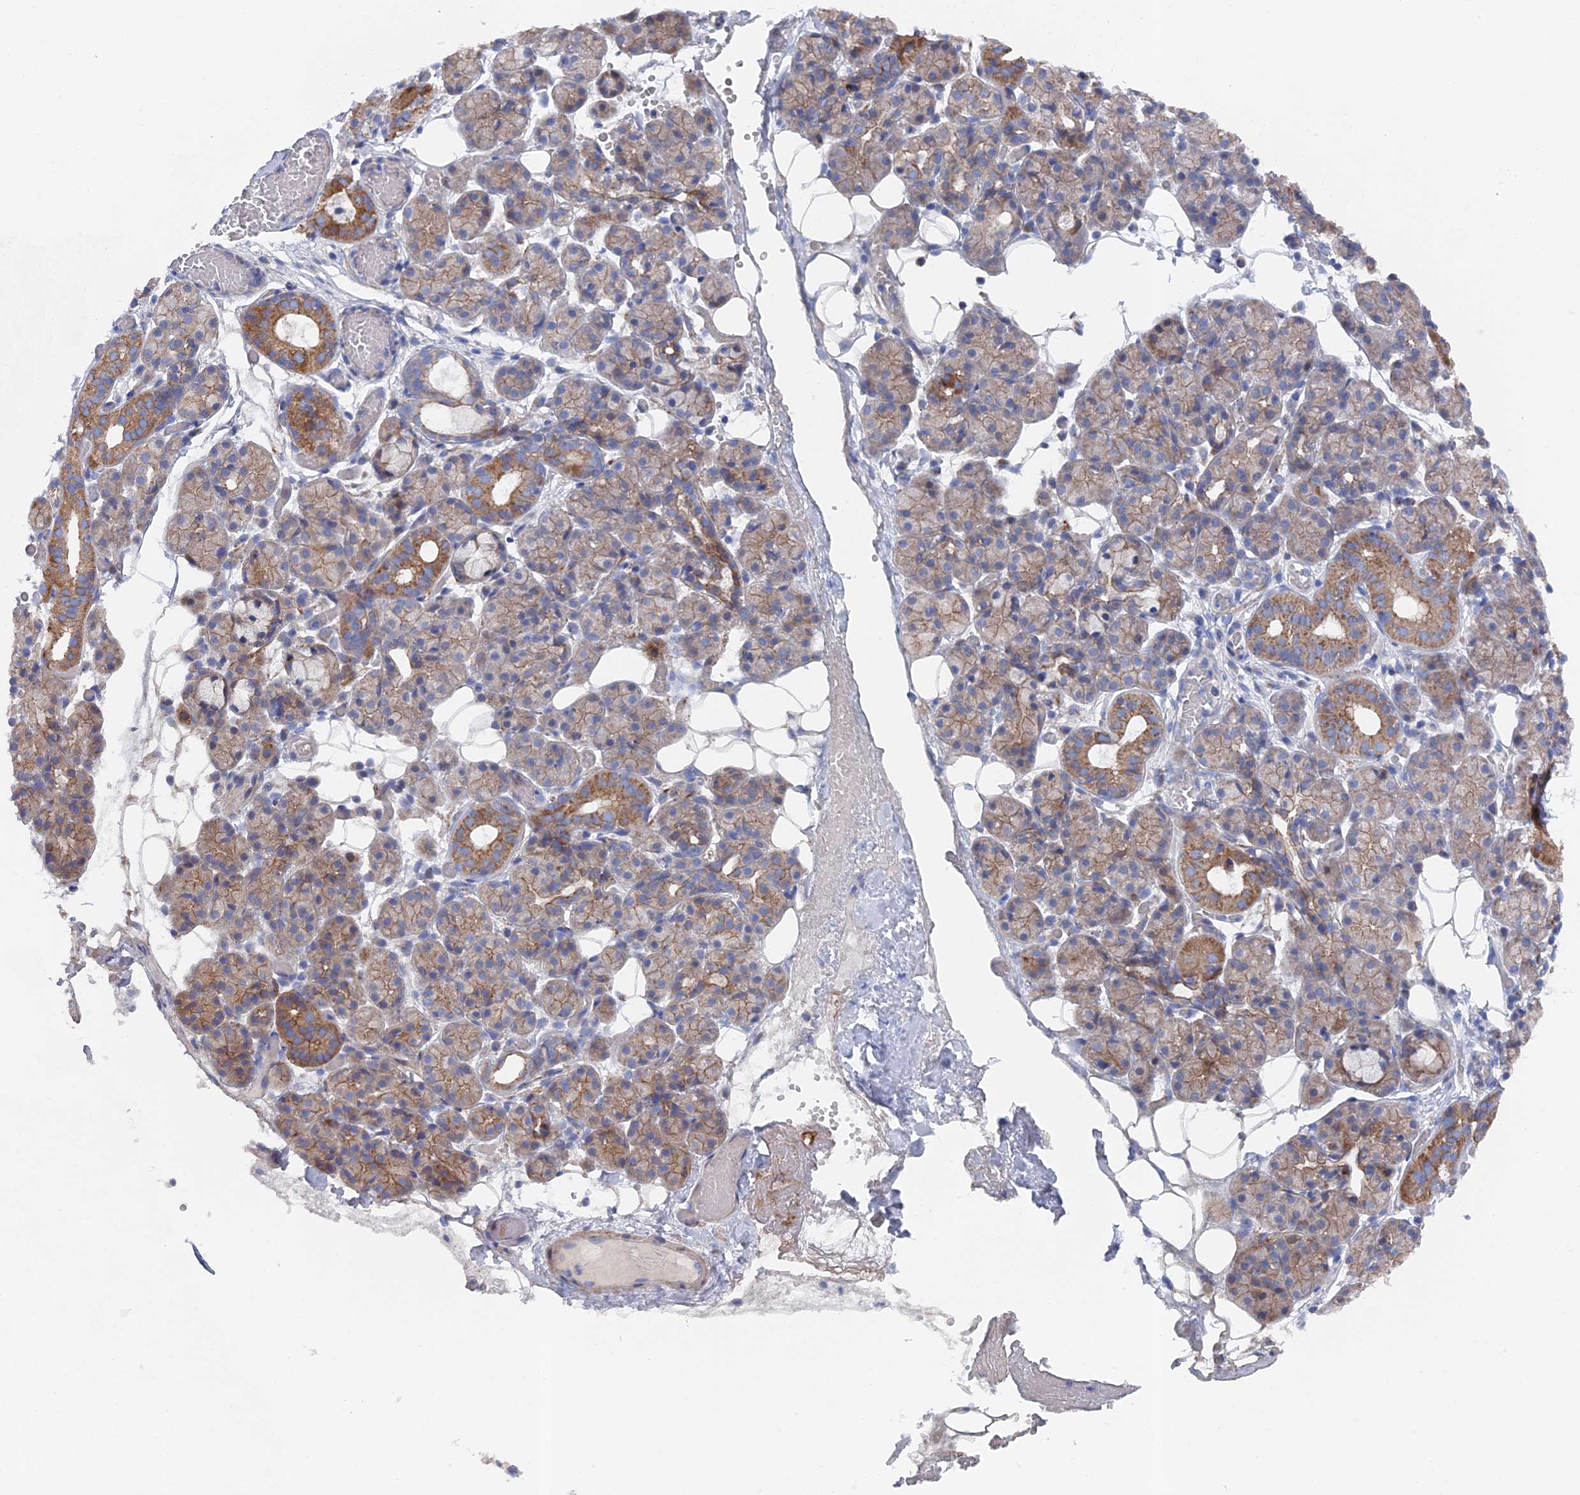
{"staining": {"intensity": "moderate", "quantity": "25%-75%", "location": "cytoplasmic/membranous"}, "tissue": "salivary gland", "cell_type": "Glandular cells", "image_type": "normal", "snomed": [{"axis": "morphology", "description": "Normal tissue, NOS"}, {"axis": "topography", "description": "Salivary gland"}], "caption": "DAB (3,3'-diaminobenzidine) immunohistochemical staining of normal salivary gland displays moderate cytoplasmic/membranous protein expression in approximately 25%-75% of glandular cells.", "gene": "TMEM161A", "patient": {"sex": "male", "age": 63}}